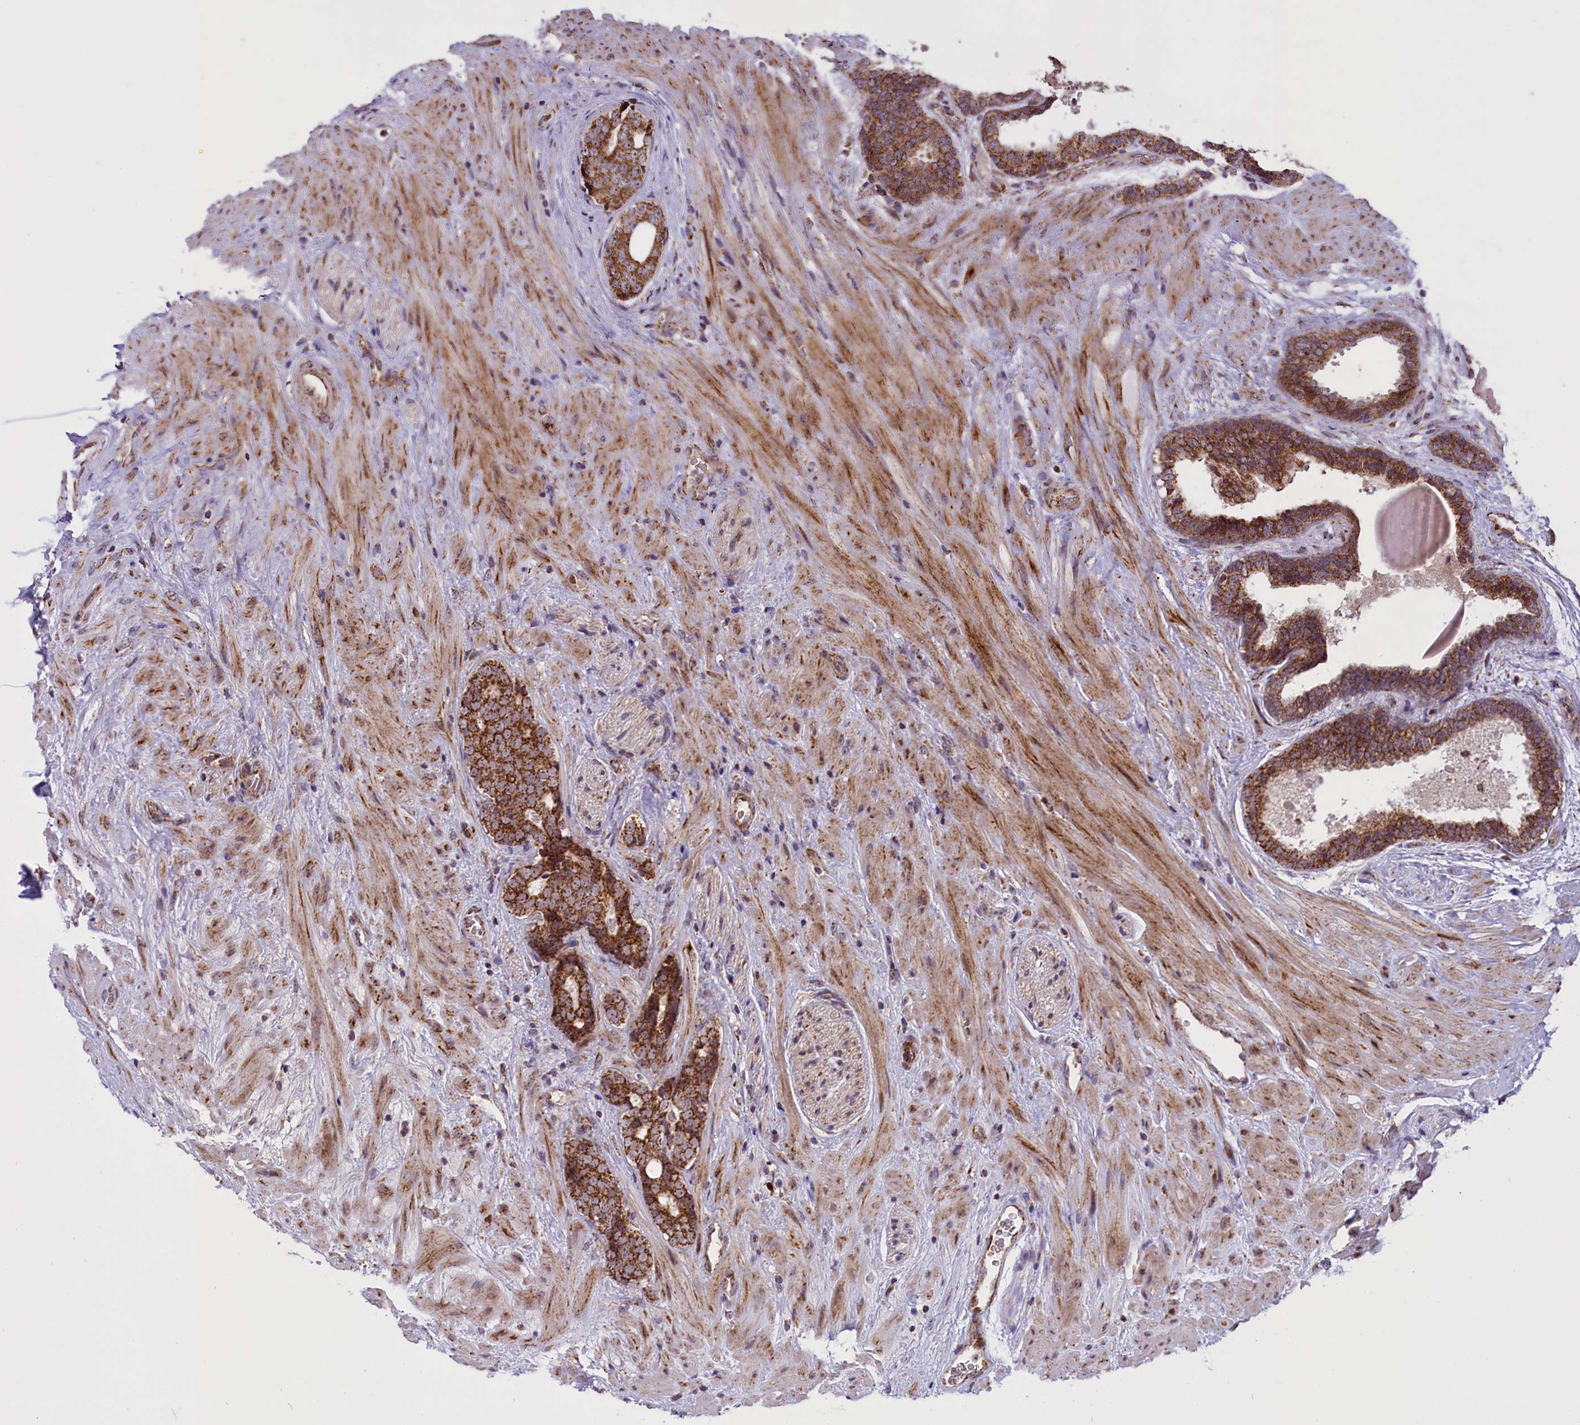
{"staining": {"intensity": "strong", "quantity": ">75%", "location": "cytoplasmic/membranous"}, "tissue": "prostate cancer", "cell_type": "Tumor cells", "image_type": "cancer", "snomed": [{"axis": "morphology", "description": "Adenocarcinoma, High grade"}, {"axis": "topography", "description": "Prostate"}], "caption": "Adenocarcinoma (high-grade) (prostate) tissue displays strong cytoplasmic/membranous staining in approximately >75% of tumor cells", "gene": "NDUFS5", "patient": {"sex": "male", "age": 56}}